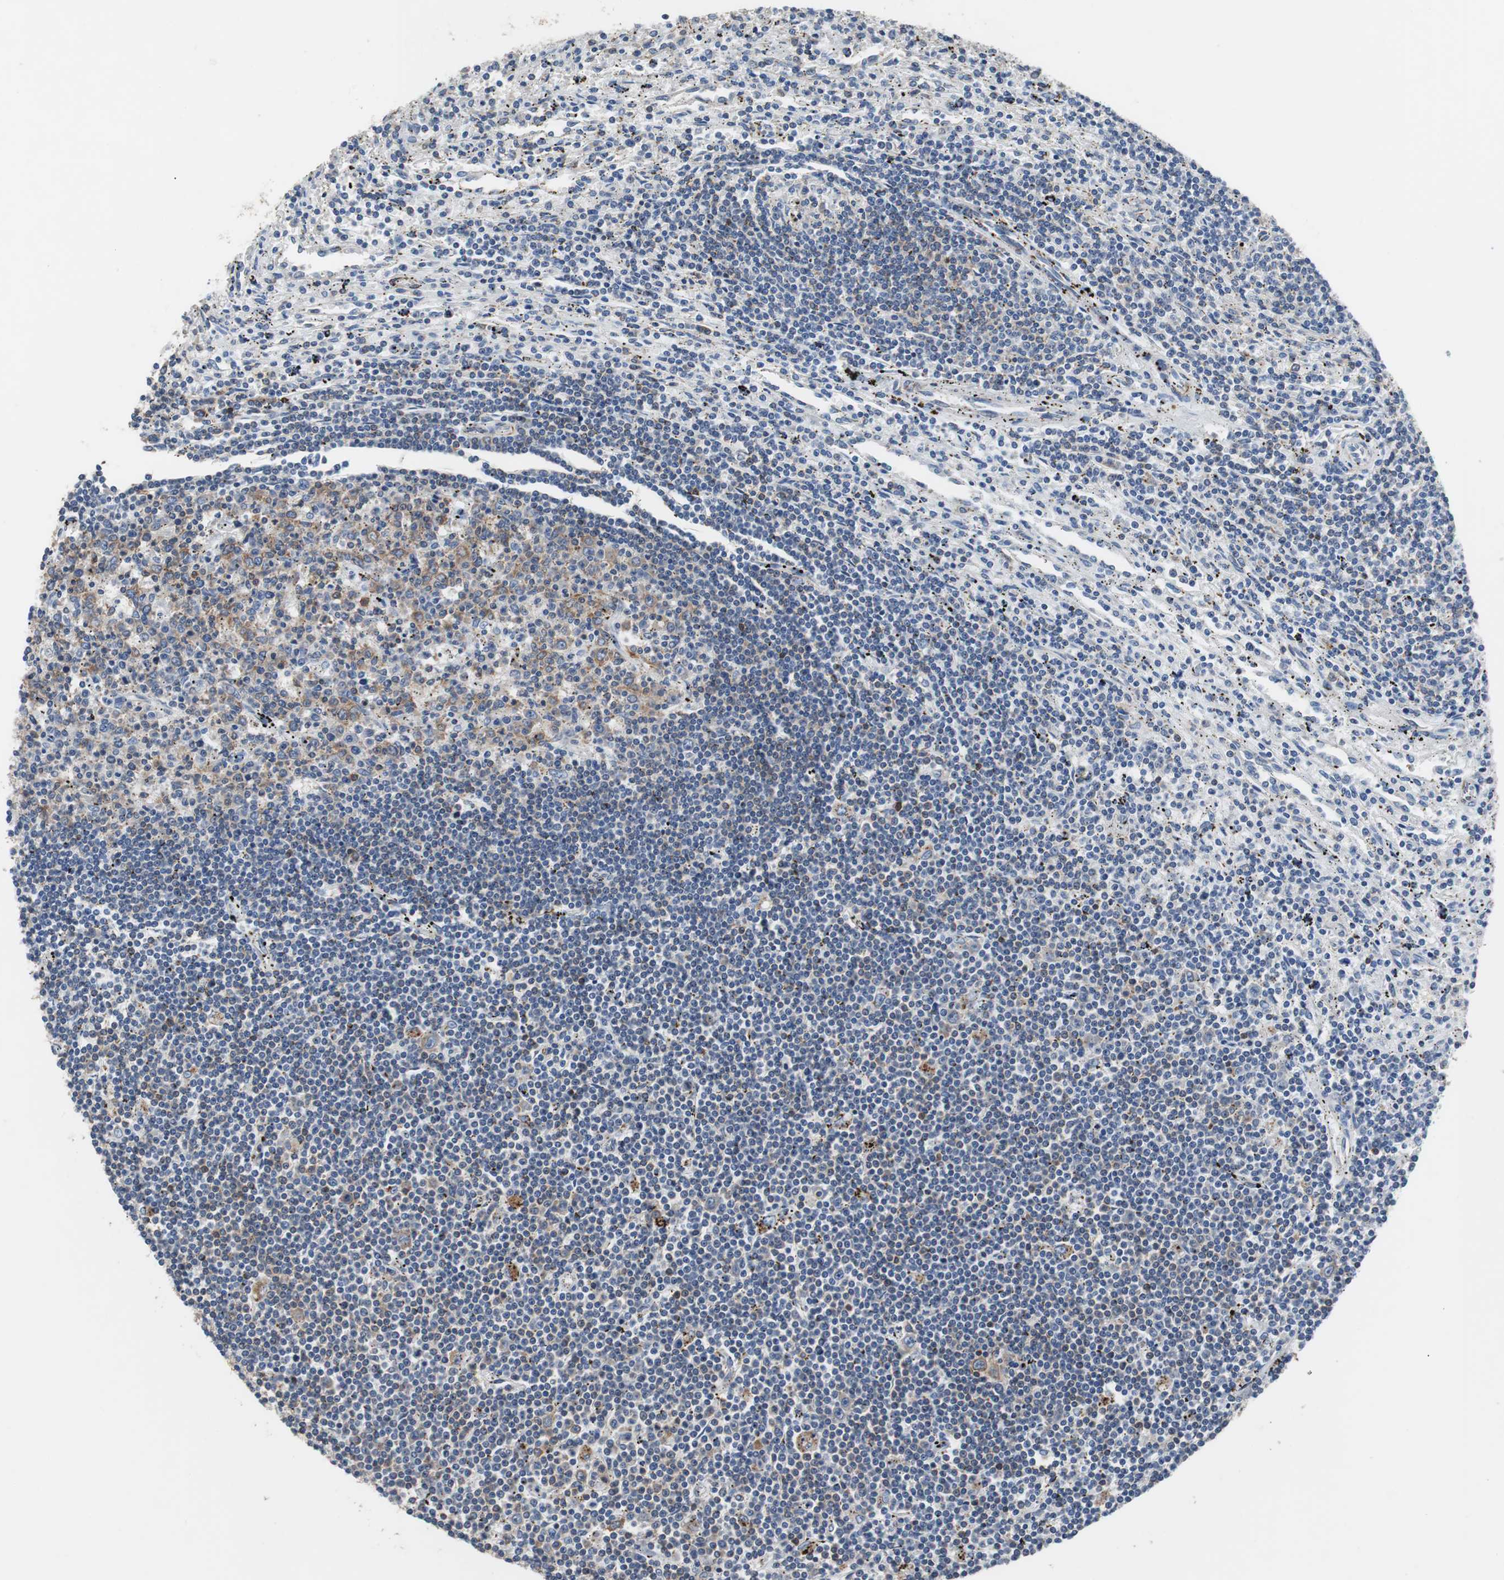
{"staining": {"intensity": "weak", "quantity": "25%-75%", "location": "cytoplasmic/membranous"}, "tissue": "lymphoma", "cell_type": "Tumor cells", "image_type": "cancer", "snomed": [{"axis": "morphology", "description": "Malignant lymphoma, non-Hodgkin's type, Low grade"}, {"axis": "topography", "description": "Spleen"}], "caption": "Human low-grade malignant lymphoma, non-Hodgkin's type stained with a protein marker shows weak staining in tumor cells.", "gene": "USP10", "patient": {"sex": "male", "age": 76}}